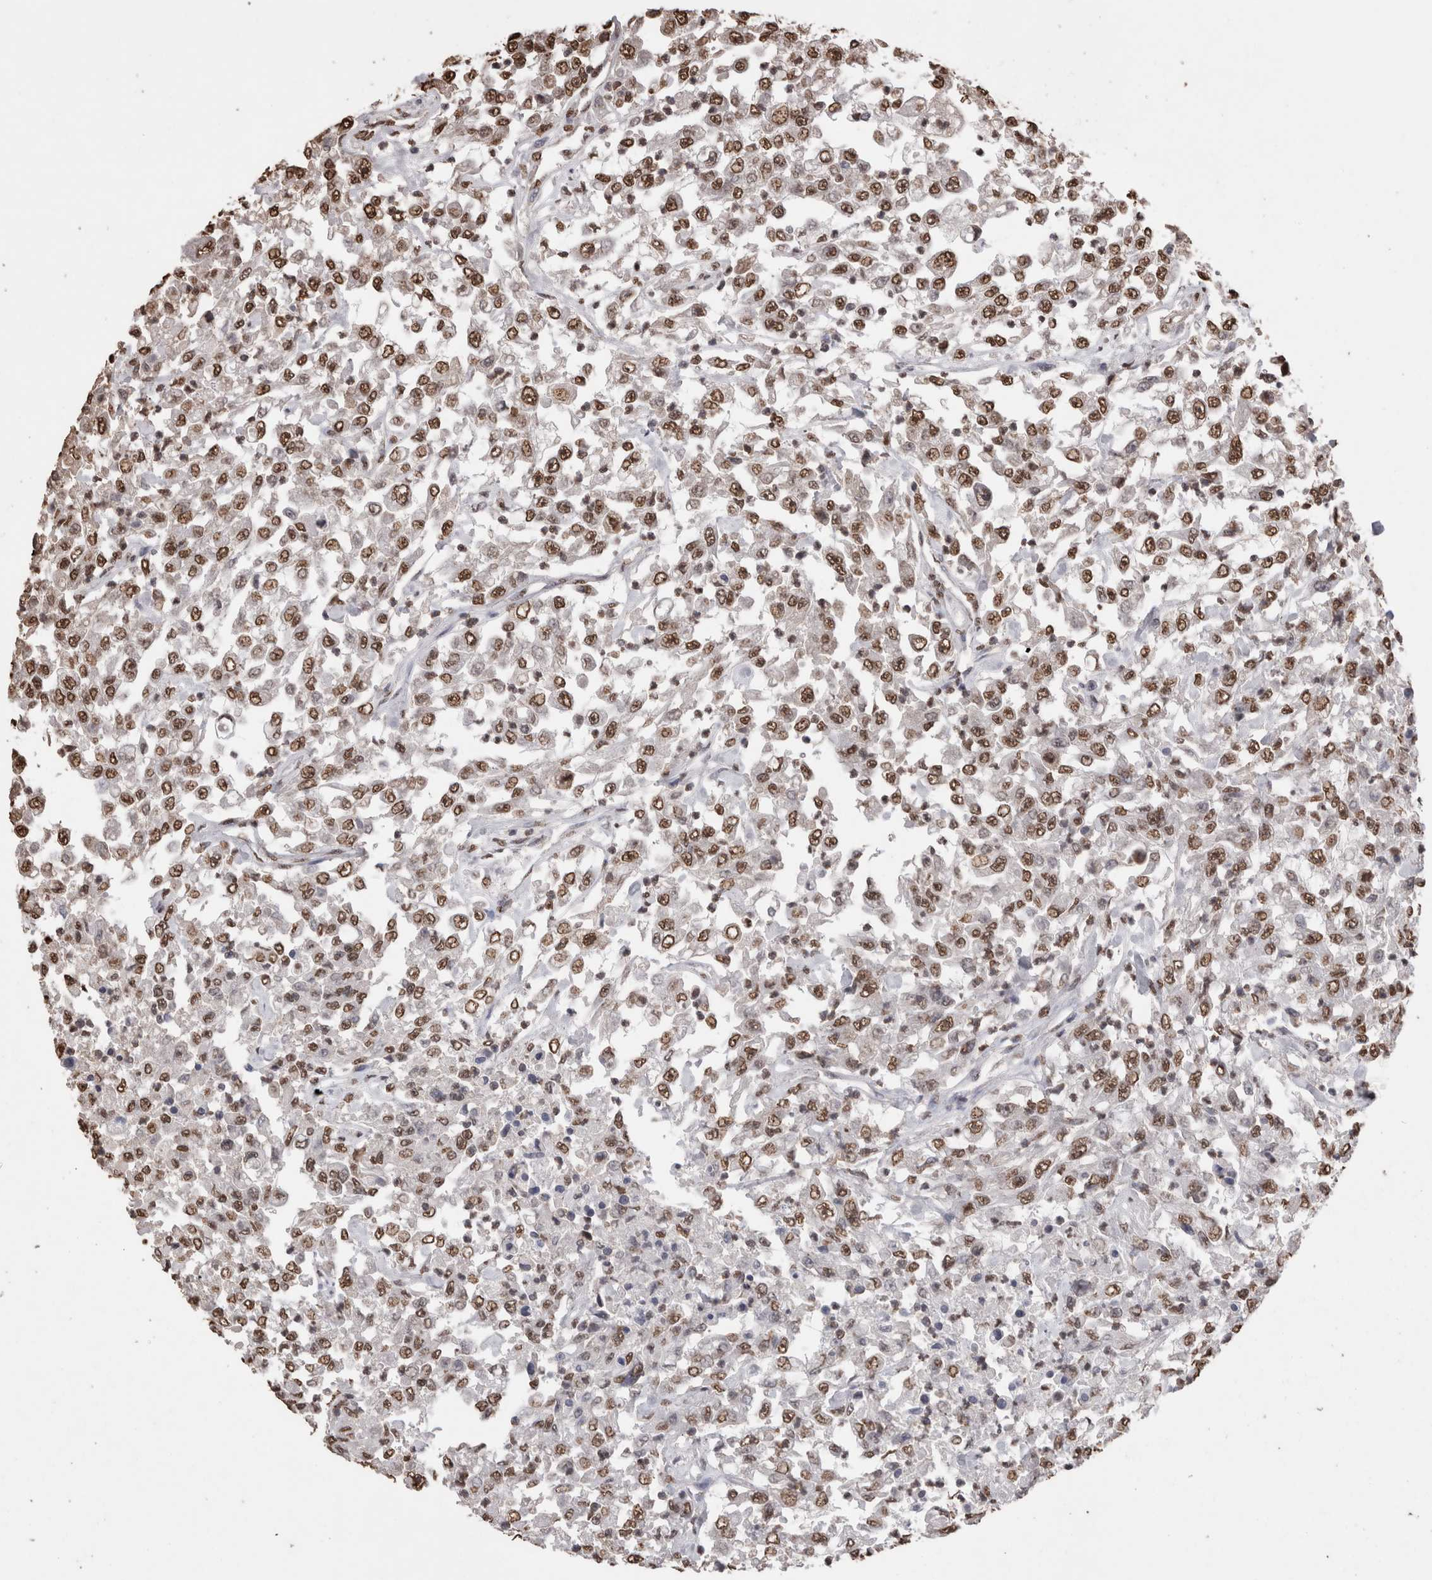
{"staining": {"intensity": "moderate", "quantity": ">75%", "location": "nuclear"}, "tissue": "urothelial cancer", "cell_type": "Tumor cells", "image_type": "cancer", "snomed": [{"axis": "morphology", "description": "Urothelial carcinoma, High grade"}, {"axis": "topography", "description": "Urinary bladder"}], "caption": "Tumor cells reveal medium levels of moderate nuclear staining in about >75% of cells in human urothelial cancer. (Brightfield microscopy of DAB IHC at high magnification).", "gene": "NTHL1", "patient": {"sex": "male", "age": 46}}